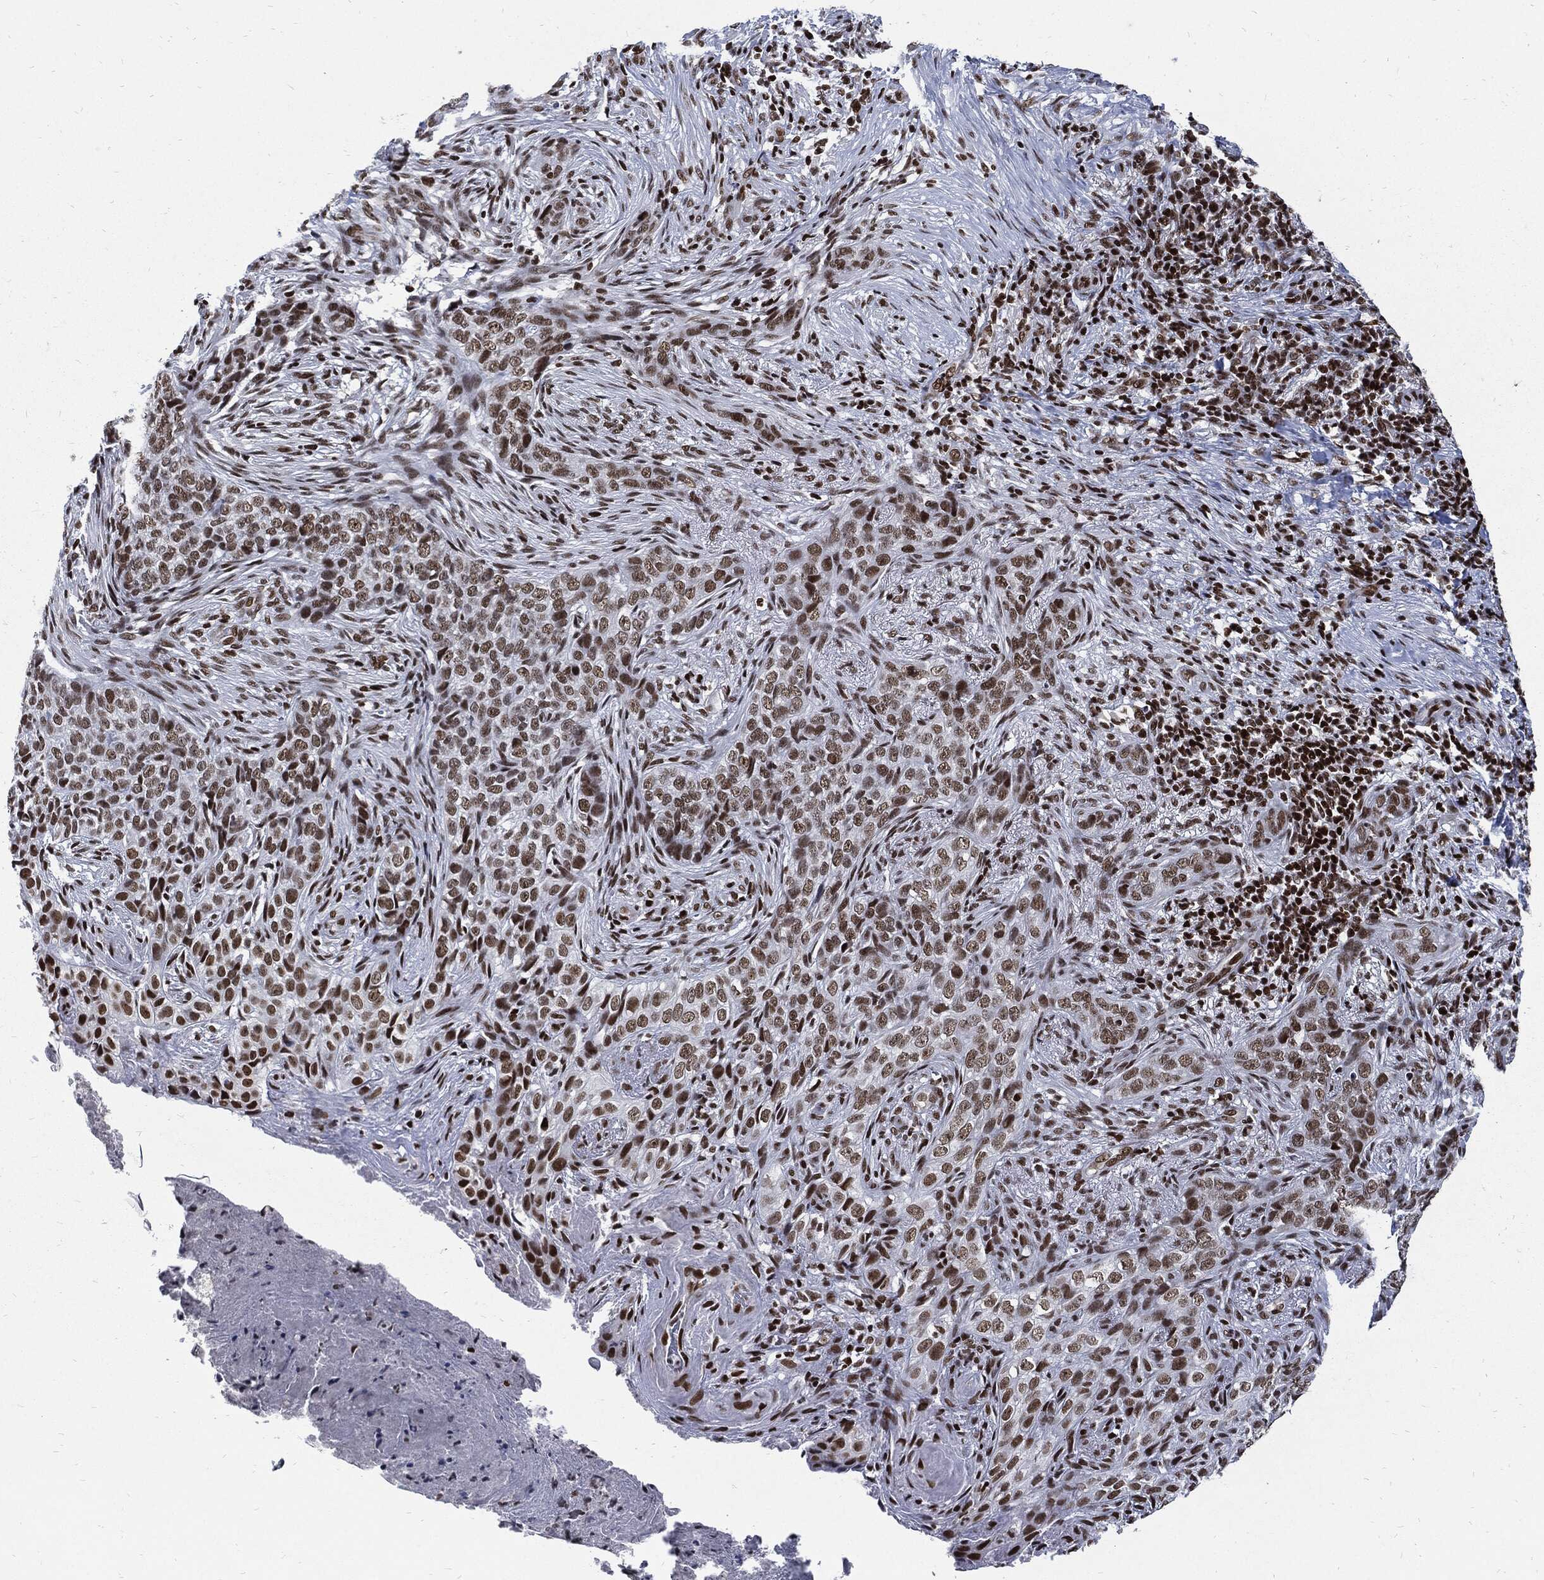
{"staining": {"intensity": "weak", "quantity": "25%-75%", "location": "nuclear"}, "tissue": "skin cancer", "cell_type": "Tumor cells", "image_type": "cancer", "snomed": [{"axis": "morphology", "description": "Squamous cell carcinoma, NOS"}, {"axis": "topography", "description": "Skin"}], "caption": "Weak nuclear expression for a protein is present in about 25%-75% of tumor cells of skin squamous cell carcinoma using IHC.", "gene": "TERF2", "patient": {"sex": "male", "age": 88}}